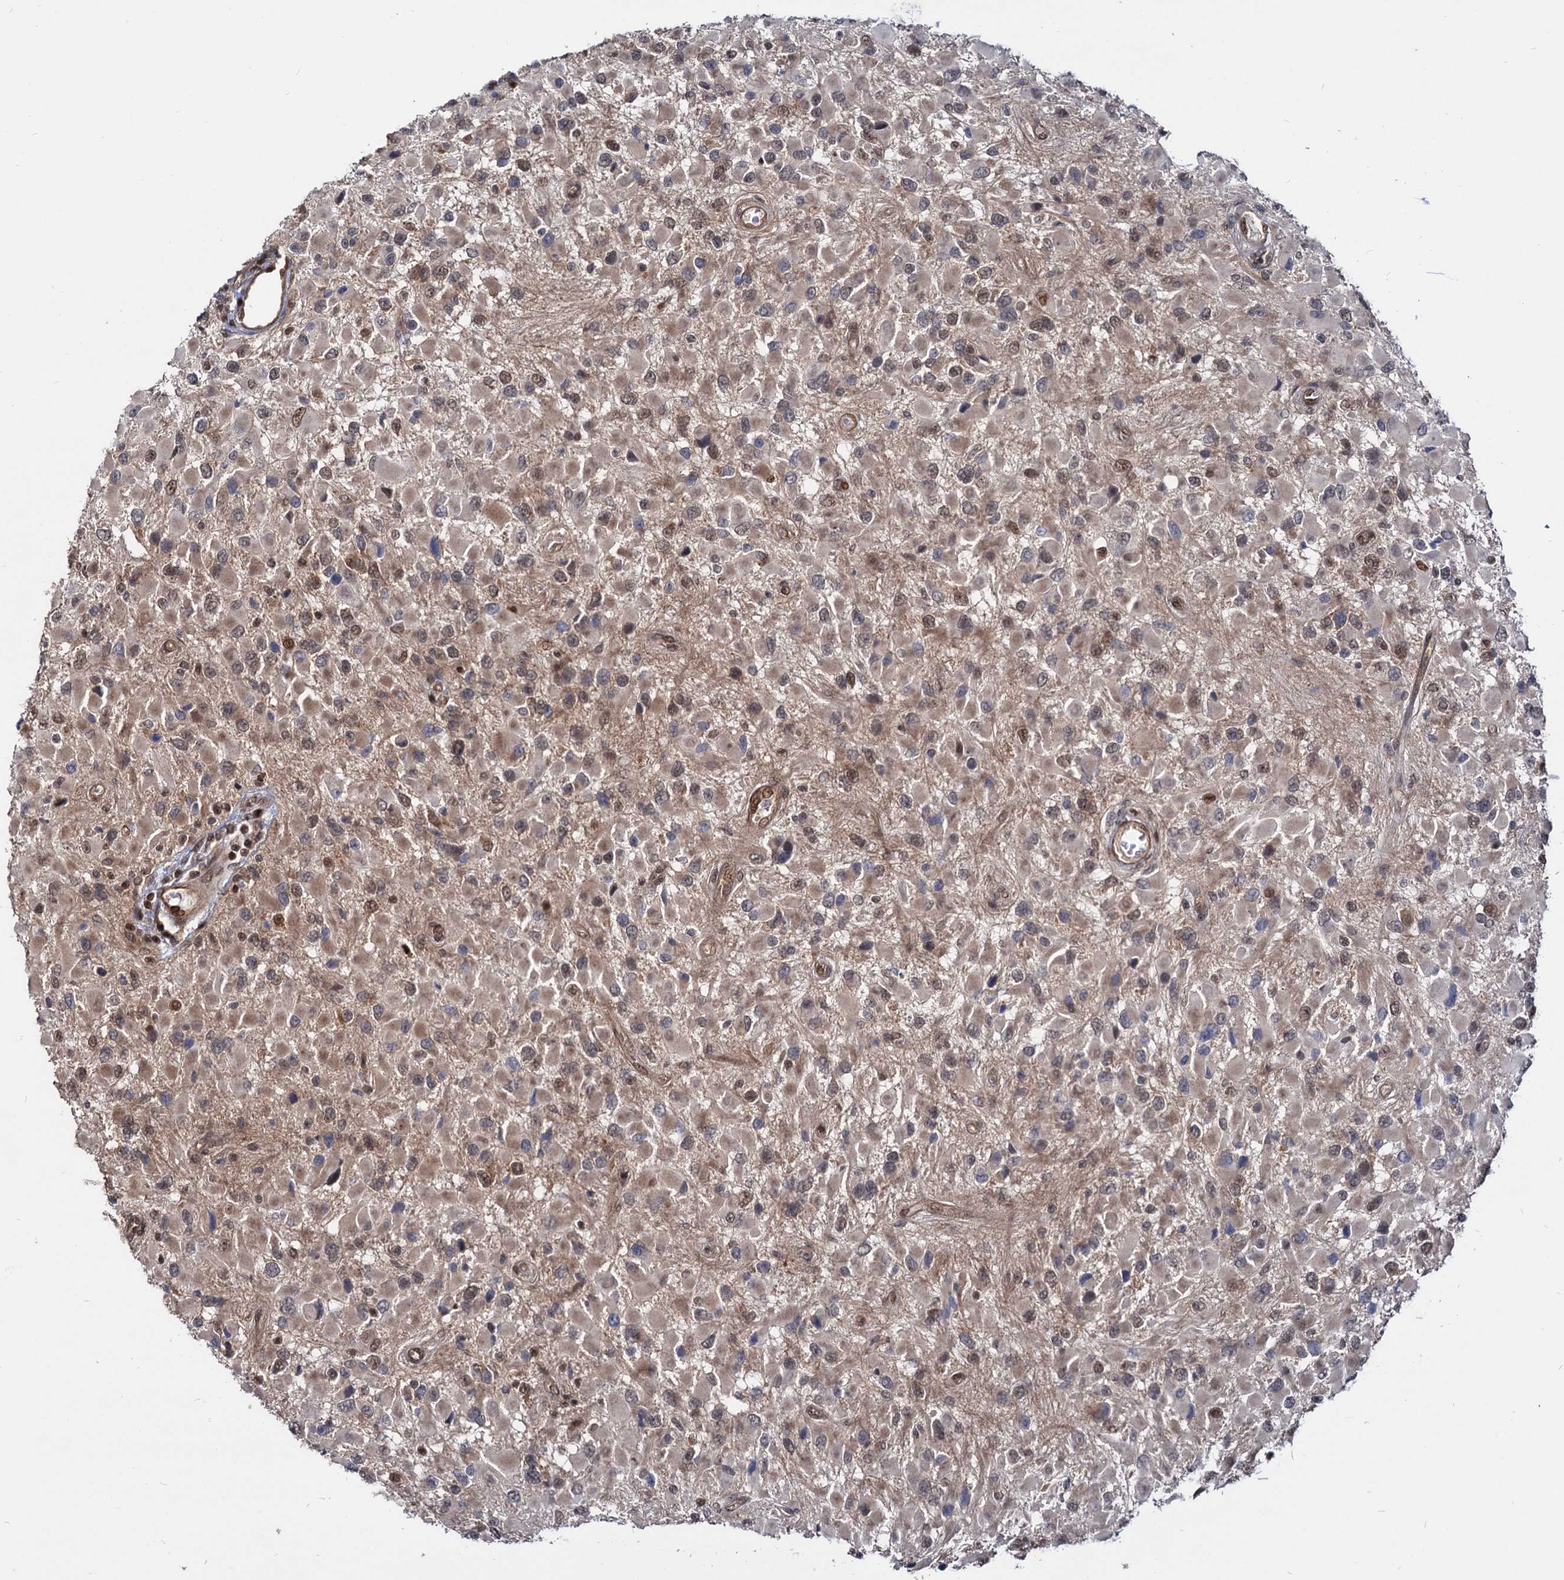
{"staining": {"intensity": "weak", "quantity": ">75%", "location": "cytoplasmic/membranous,nuclear"}, "tissue": "glioma", "cell_type": "Tumor cells", "image_type": "cancer", "snomed": [{"axis": "morphology", "description": "Glioma, malignant, High grade"}, {"axis": "topography", "description": "Brain"}], "caption": "A histopathology image of glioma stained for a protein reveals weak cytoplasmic/membranous and nuclear brown staining in tumor cells.", "gene": "UBLCP1", "patient": {"sex": "male", "age": 53}}